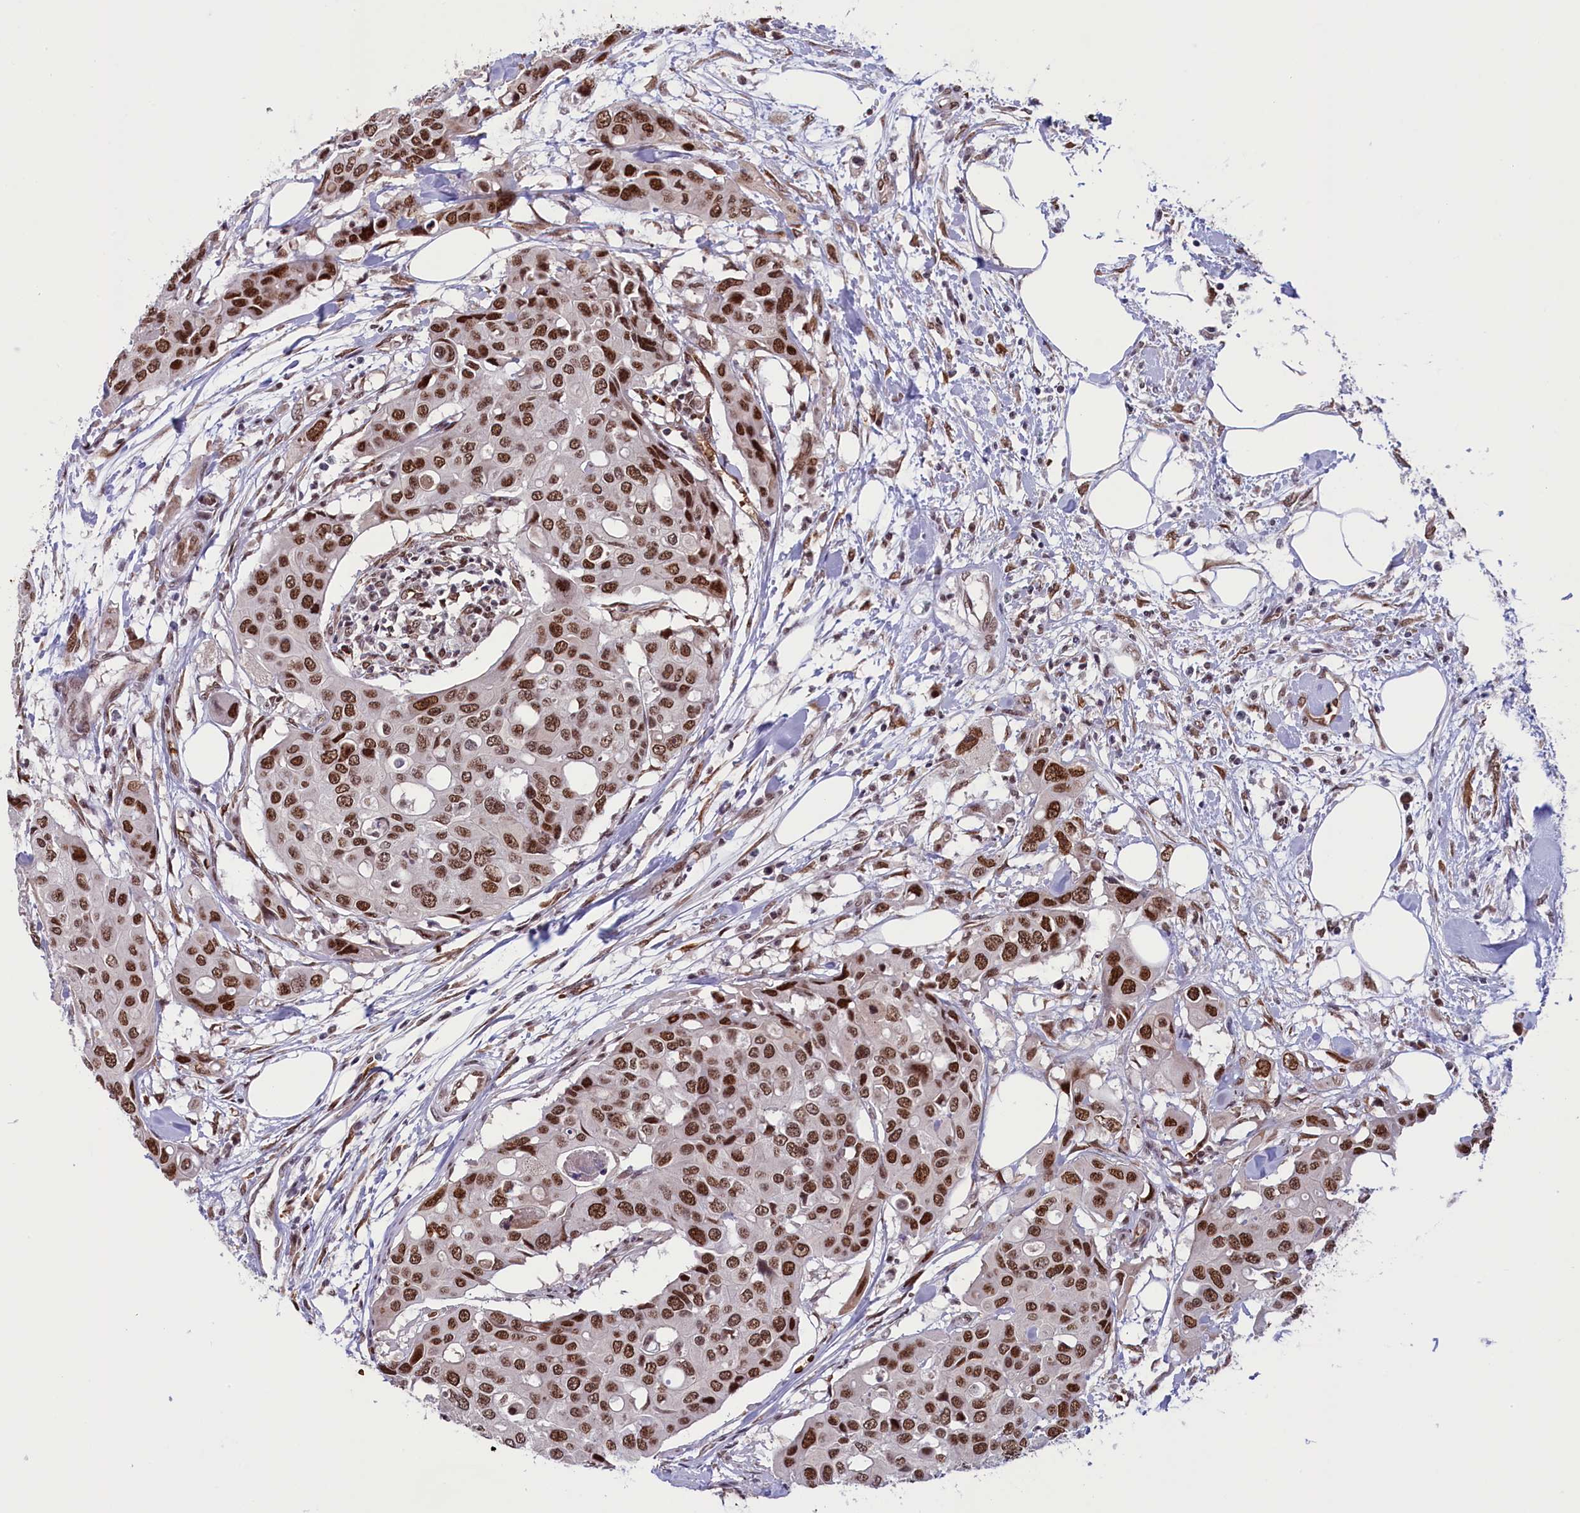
{"staining": {"intensity": "moderate", "quantity": ">75%", "location": "nuclear"}, "tissue": "colorectal cancer", "cell_type": "Tumor cells", "image_type": "cancer", "snomed": [{"axis": "morphology", "description": "Adenocarcinoma, NOS"}, {"axis": "topography", "description": "Colon"}], "caption": "An image of colorectal cancer stained for a protein exhibits moderate nuclear brown staining in tumor cells.", "gene": "MPHOSPH8", "patient": {"sex": "male", "age": 77}}